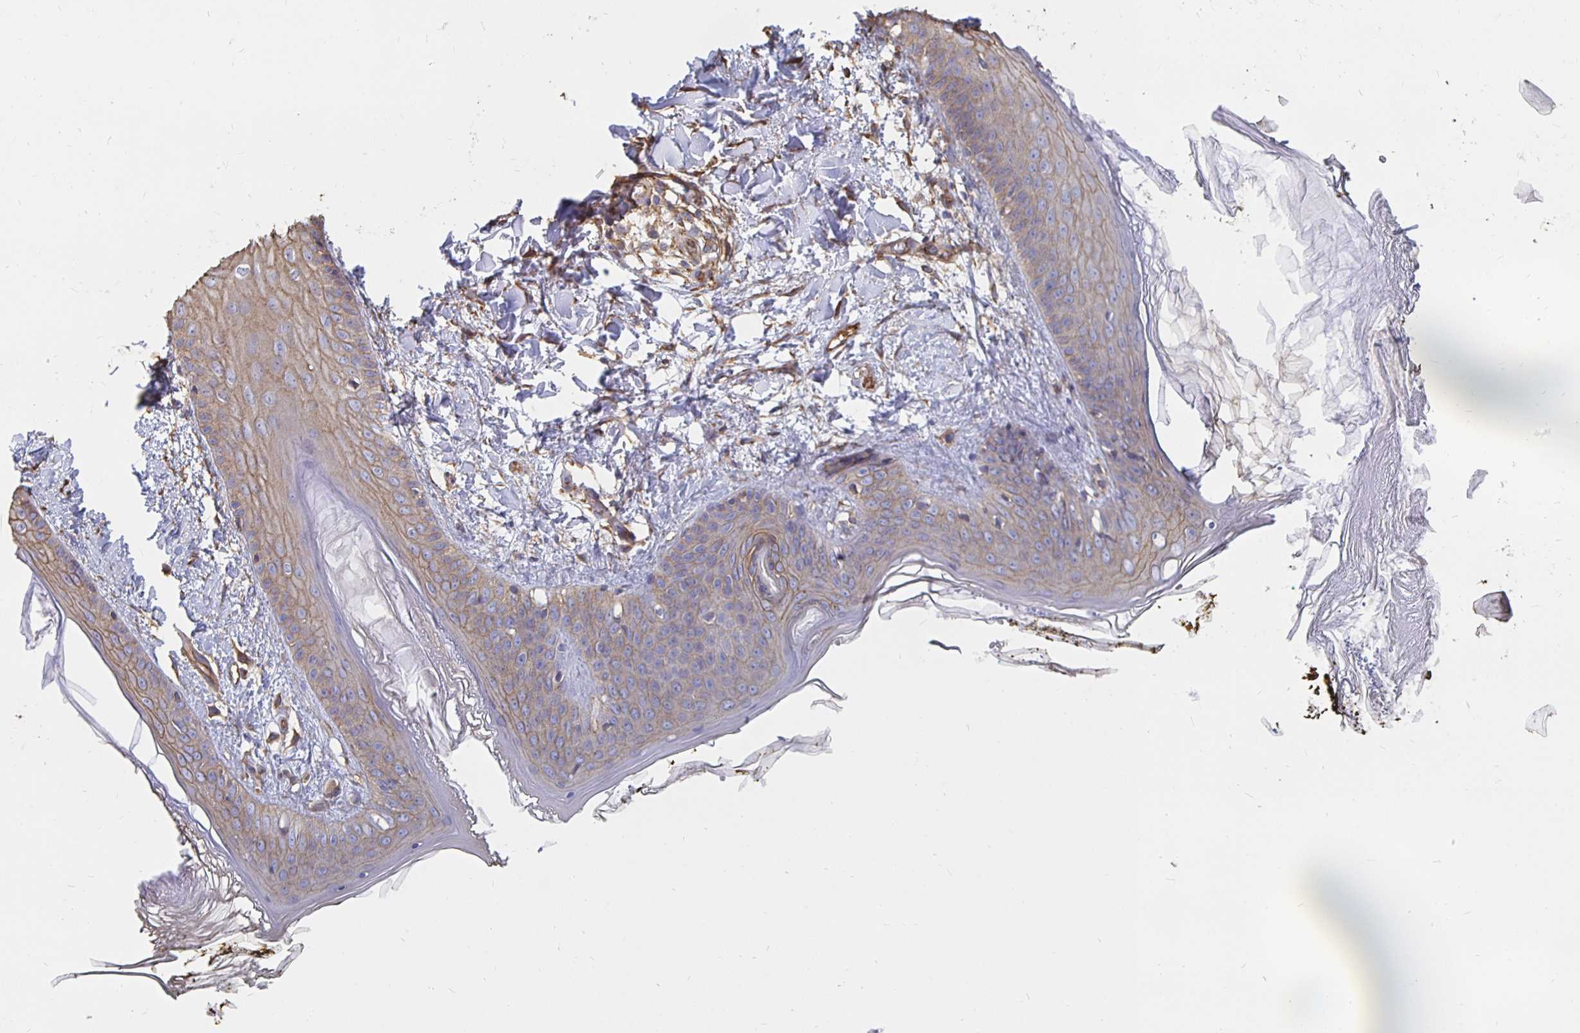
{"staining": {"intensity": "moderate", "quantity": "25%-75%", "location": "cytoplasmic/membranous"}, "tissue": "skin", "cell_type": "Fibroblasts", "image_type": "normal", "snomed": [{"axis": "morphology", "description": "Normal tissue, NOS"}, {"axis": "topography", "description": "Skin"}], "caption": "Moderate cytoplasmic/membranous staining for a protein is seen in approximately 25%-75% of fibroblasts of unremarkable skin using IHC.", "gene": "ARHGEF39", "patient": {"sex": "female", "age": 34}}